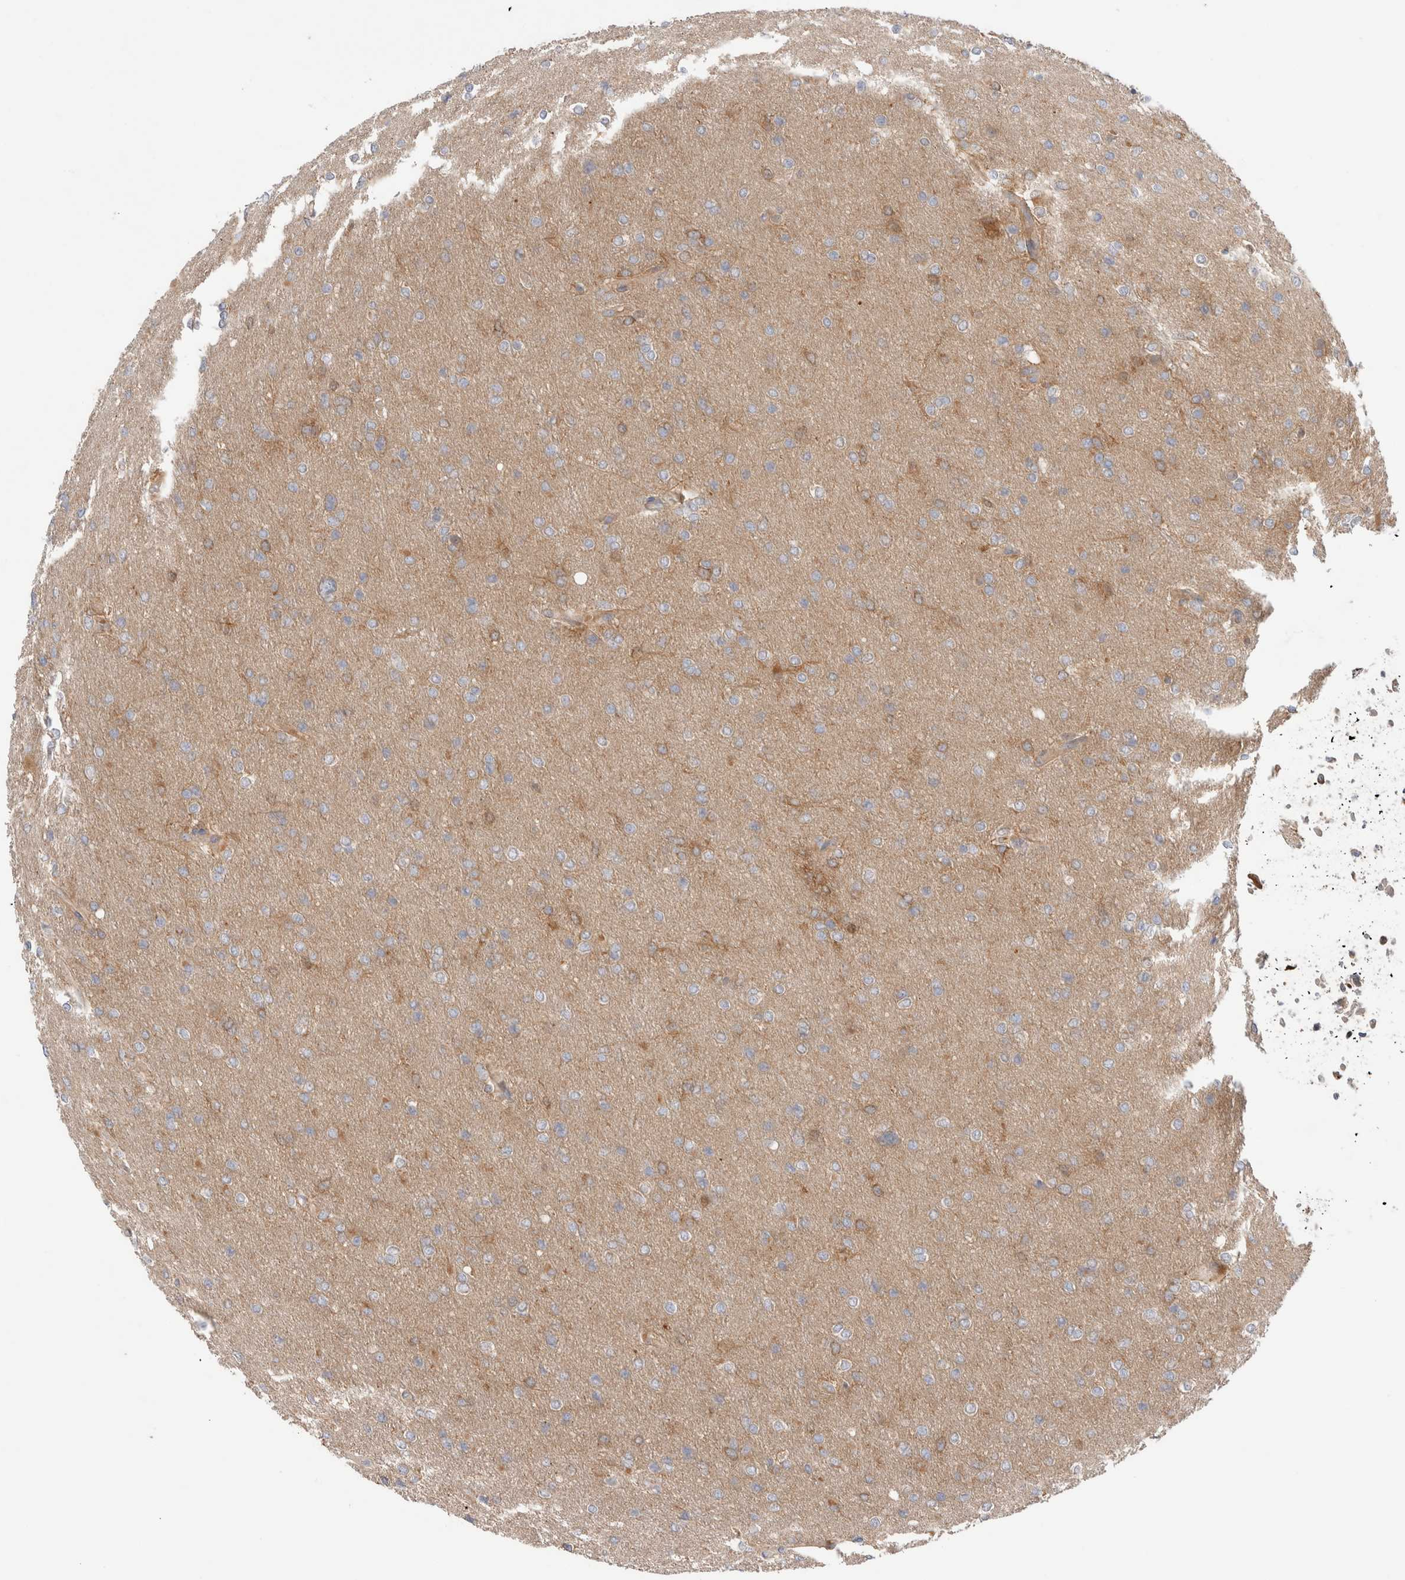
{"staining": {"intensity": "weak", "quantity": ">75%", "location": "cytoplasmic/membranous"}, "tissue": "glioma", "cell_type": "Tumor cells", "image_type": "cancer", "snomed": [{"axis": "morphology", "description": "Glioma, malignant, High grade"}, {"axis": "topography", "description": "Cerebral cortex"}], "caption": "Immunohistochemistry micrograph of neoplastic tissue: human glioma stained using IHC shows low levels of weak protein expression localized specifically in the cytoplasmic/membranous of tumor cells, appearing as a cytoplasmic/membranous brown color.", "gene": "KLHL14", "patient": {"sex": "female", "age": 36}}